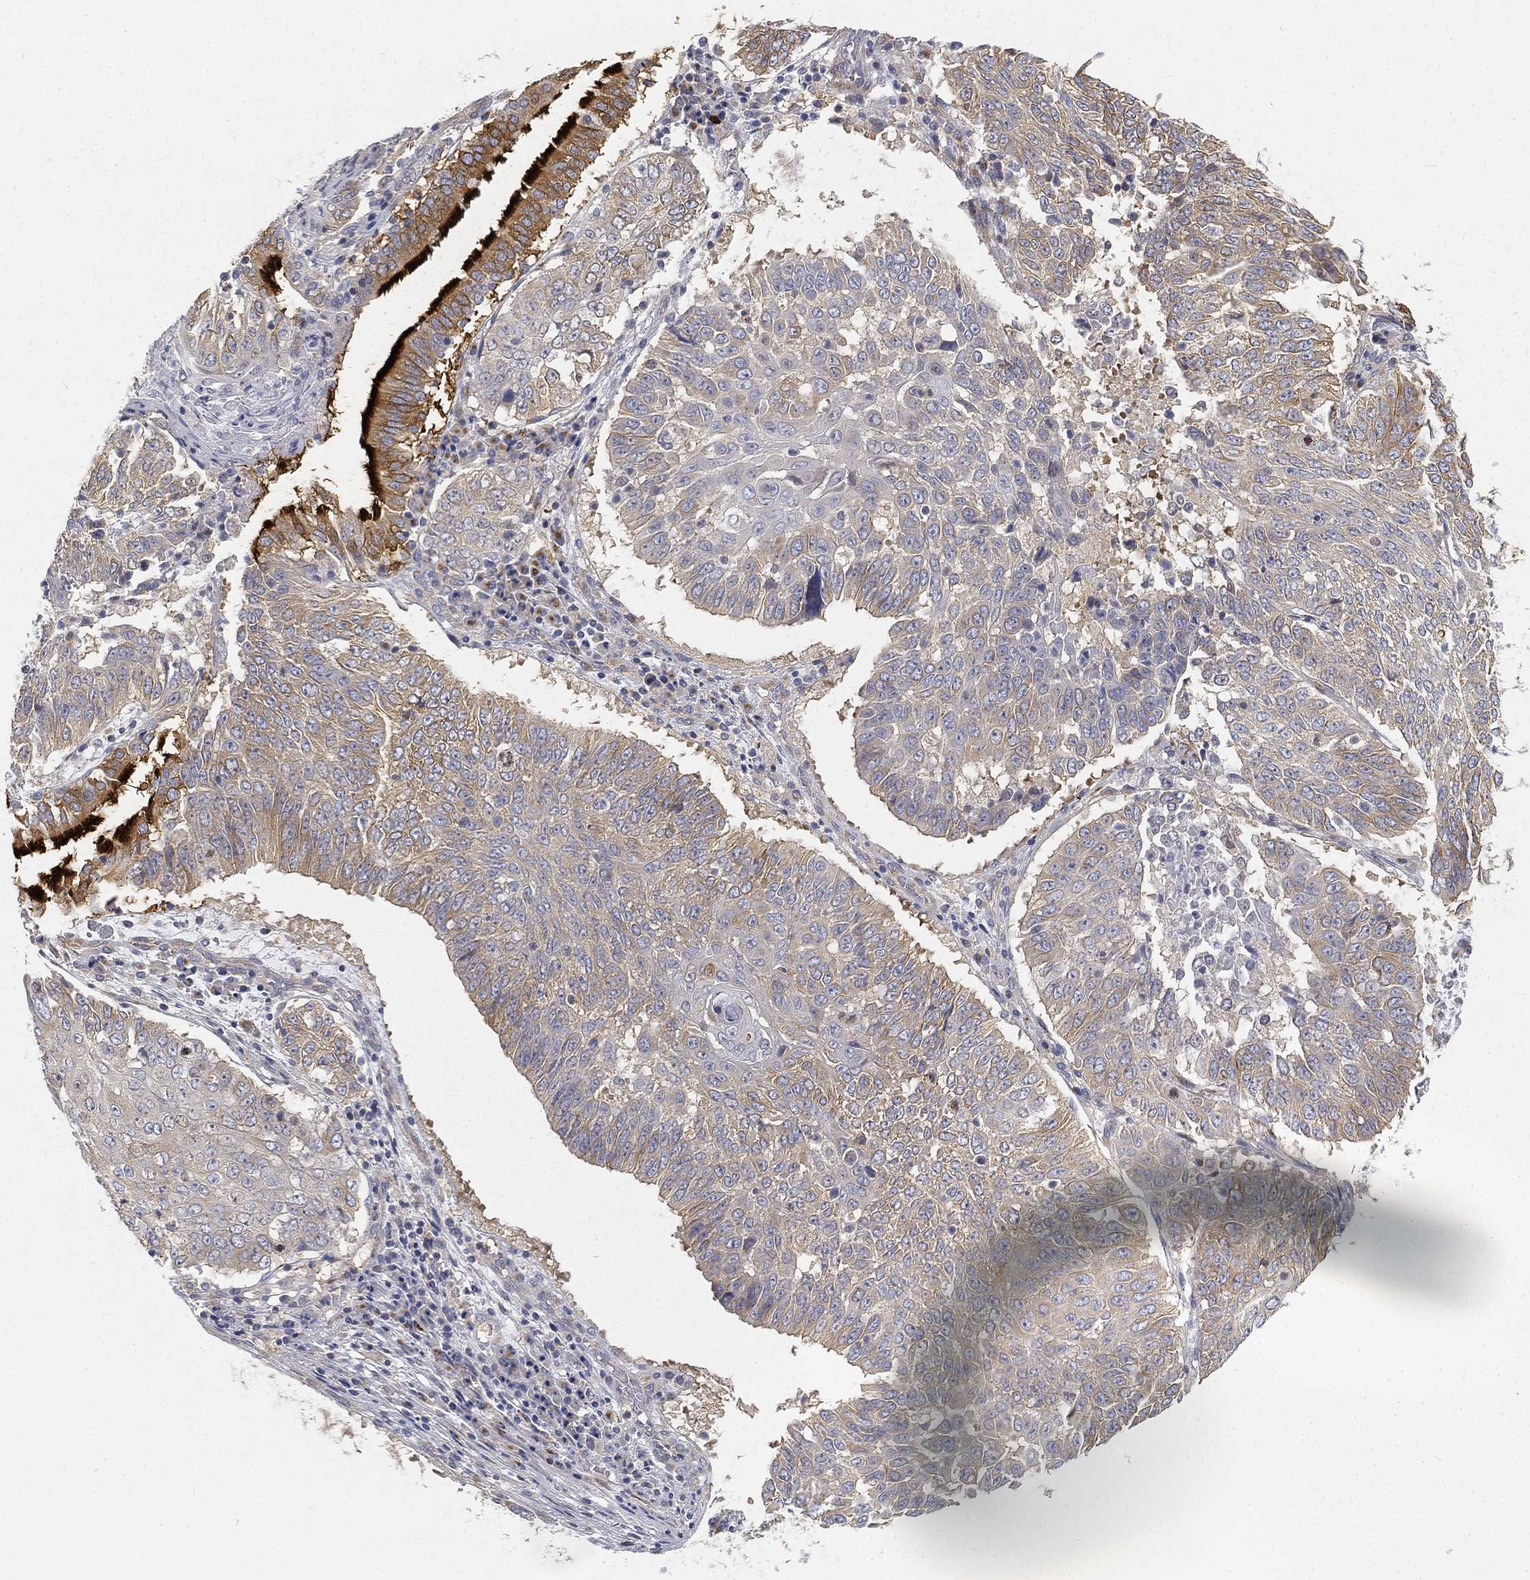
{"staining": {"intensity": "weak", "quantity": "25%-75%", "location": "cytoplasmic/membranous"}, "tissue": "lung cancer", "cell_type": "Tumor cells", "image_type": "cancer", "snomed": [{"axis": "morphology", "description": "Squamous cell carcinoma, NOS"}, {"axis": "topography", "description": "Lung"}], "caption": "Lung squamous cell carcinoma tissue shows weak cytoplasmic/membranous staining in about 25%-75% of tumor cells, visualized by immunohistochemistry.", "gene": "TMEM25", "patient": {"sex": "male", "age": 64}}